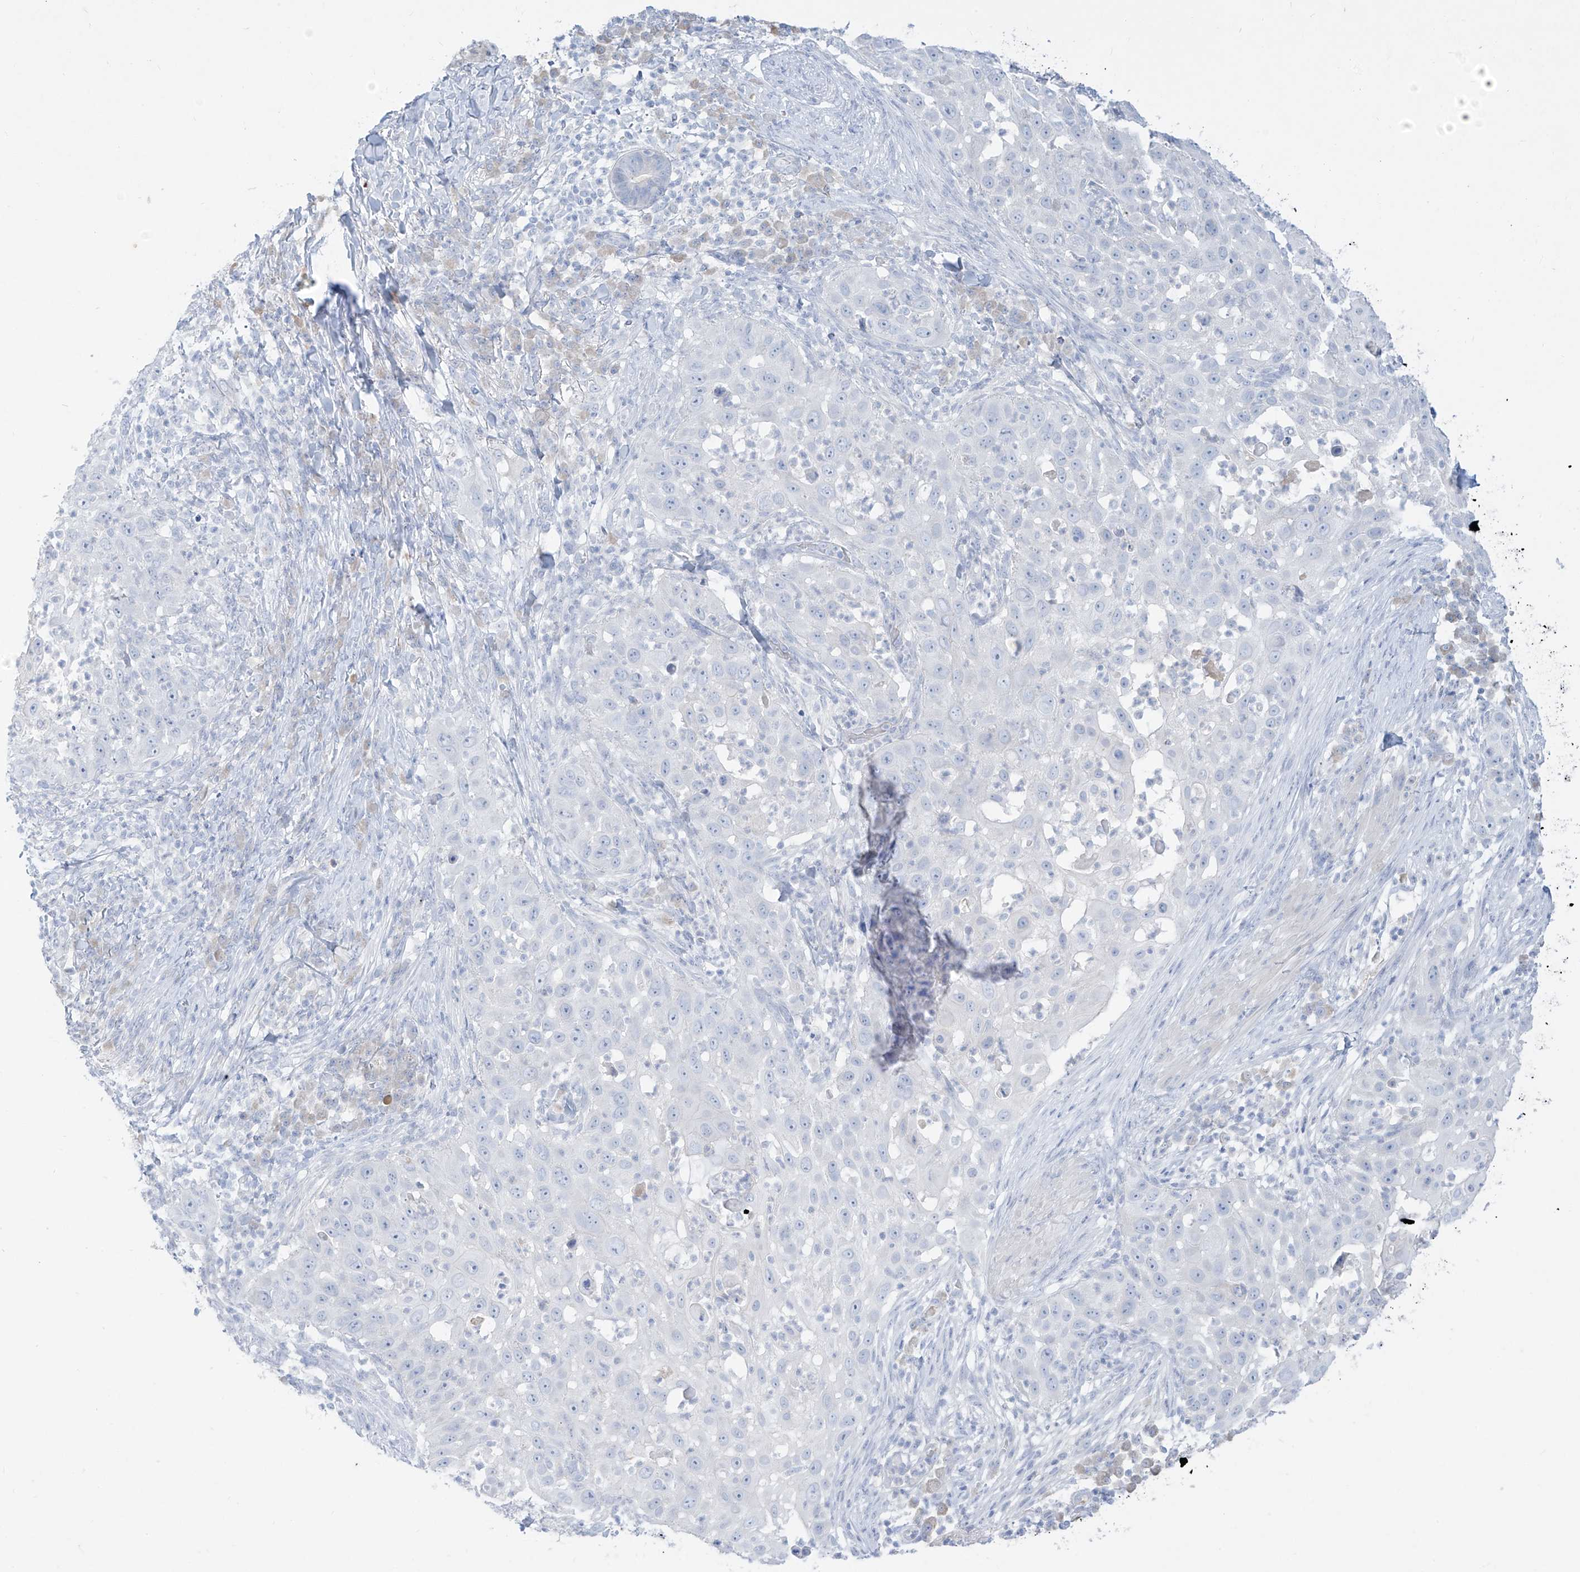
{"staining": {"intensity": "negative", "quantity": "none", "location": "none"}, "tissue": "skin cancer", "cell_type": "Tumor cells", "image_type": "cancer", "snomed": [{"axis": "morphology", "description": "Squamous cell carcinoma, NOS"}, {"axis": "topography", "description": "Skin"}], "caption": "This is an immunohistochemistry (IHC) micrograph of skin cancer. There is no staining in tumor cells.", "gene": "TGM4", "patient": {"sex": "female", "age": 44}}